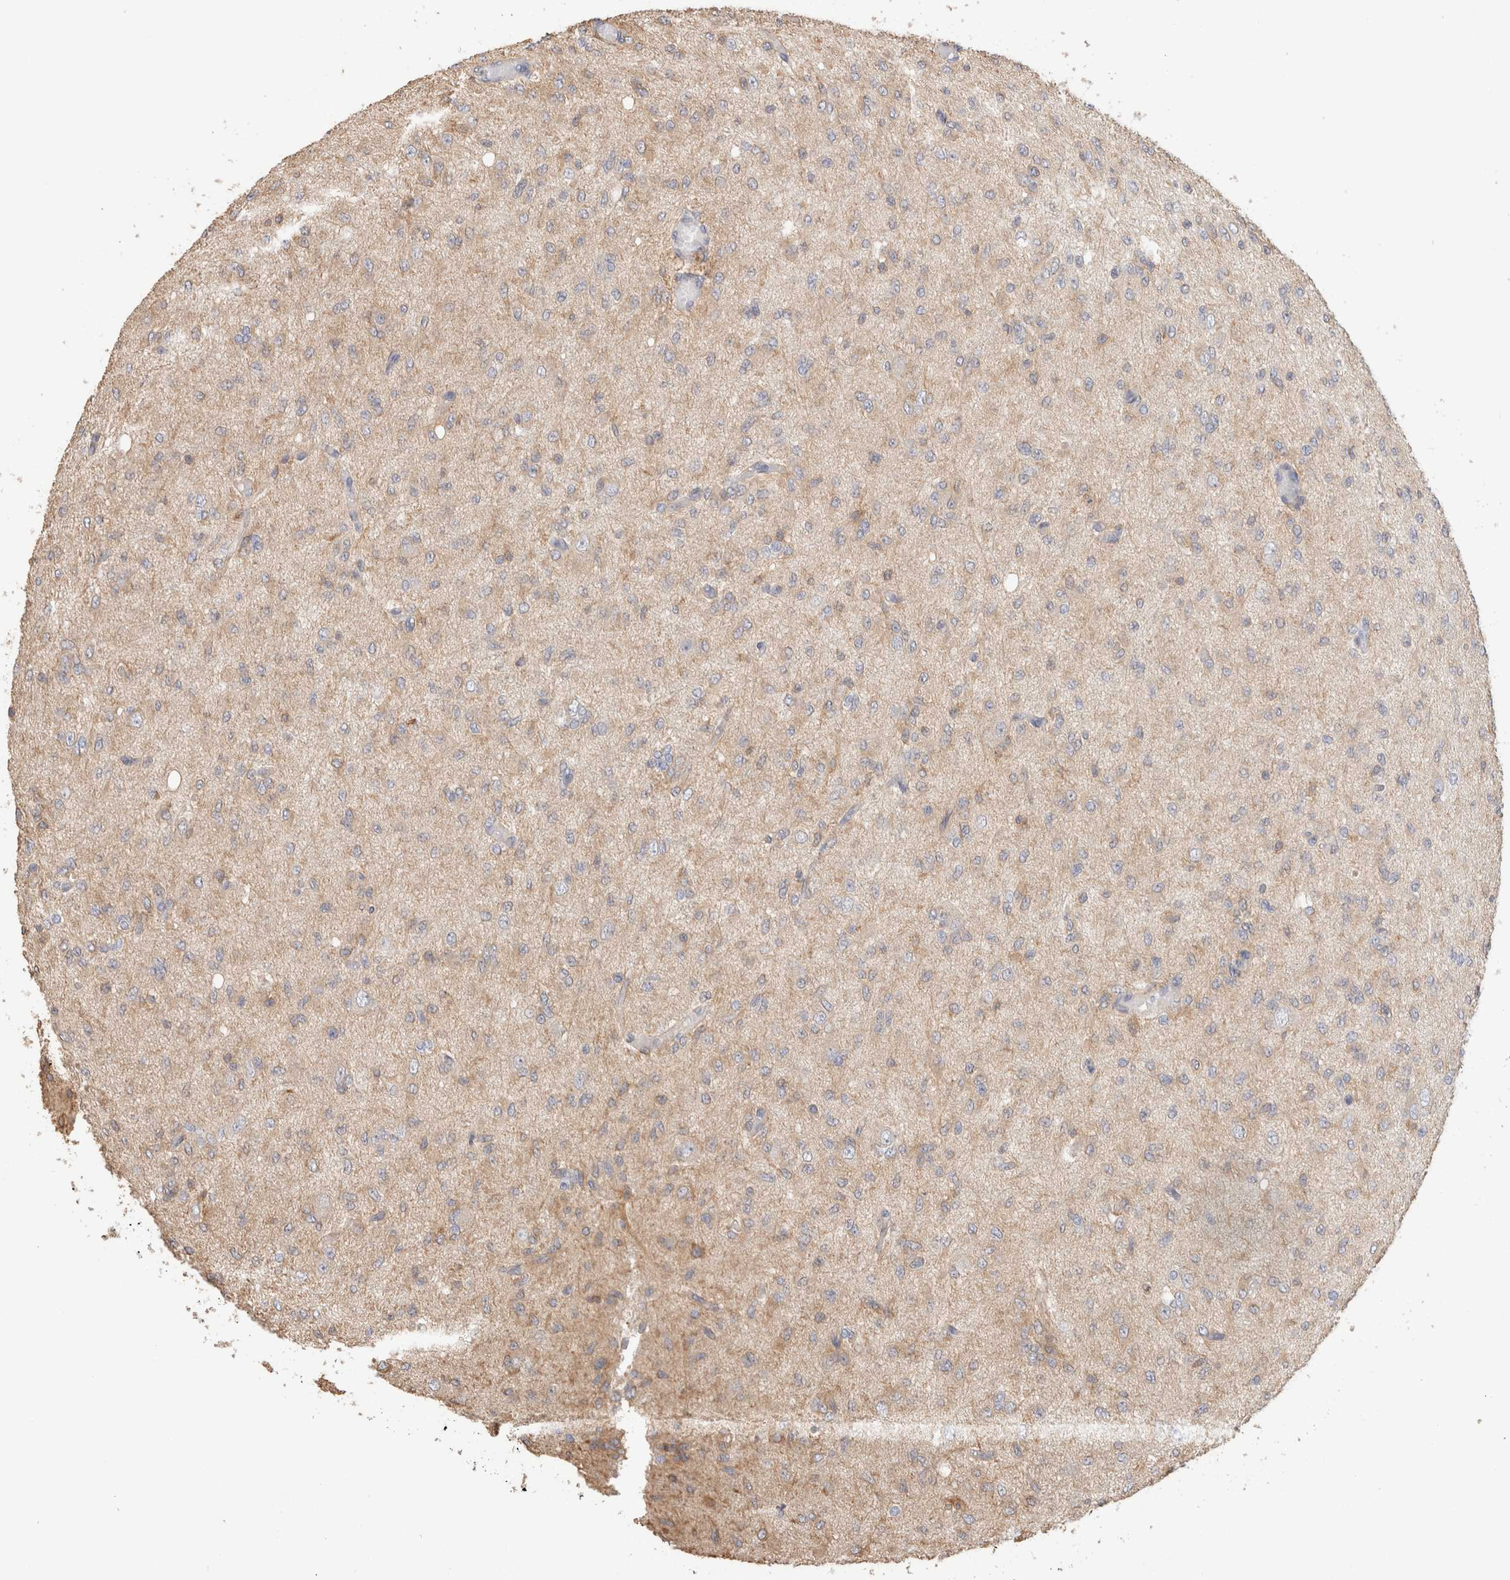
{"staining": {"intensity": "weak", "quantity": "<25%", "location": "cytoplasmic/membranous"}, "tissue": "glioma", "cell_type": "Tumor cells", "image_type": "cancer", "snomed": [{"axis": "morphology", "description": "Glioma, malignant, High grade"}, {"axis": "topography", "description": "Brain"}], "caption": "Immunohistochemistry image of malignant glioma (high-grade) stained for a protein (brown), which demonstrates no positivity in tumor cells. Brightfield microscopy of IHC stained with DAB (brown) and hematoxylin (blue), captured at high magnification.", "gene": "CFAP418", "patient": {"sex": "female", "age": 59}}